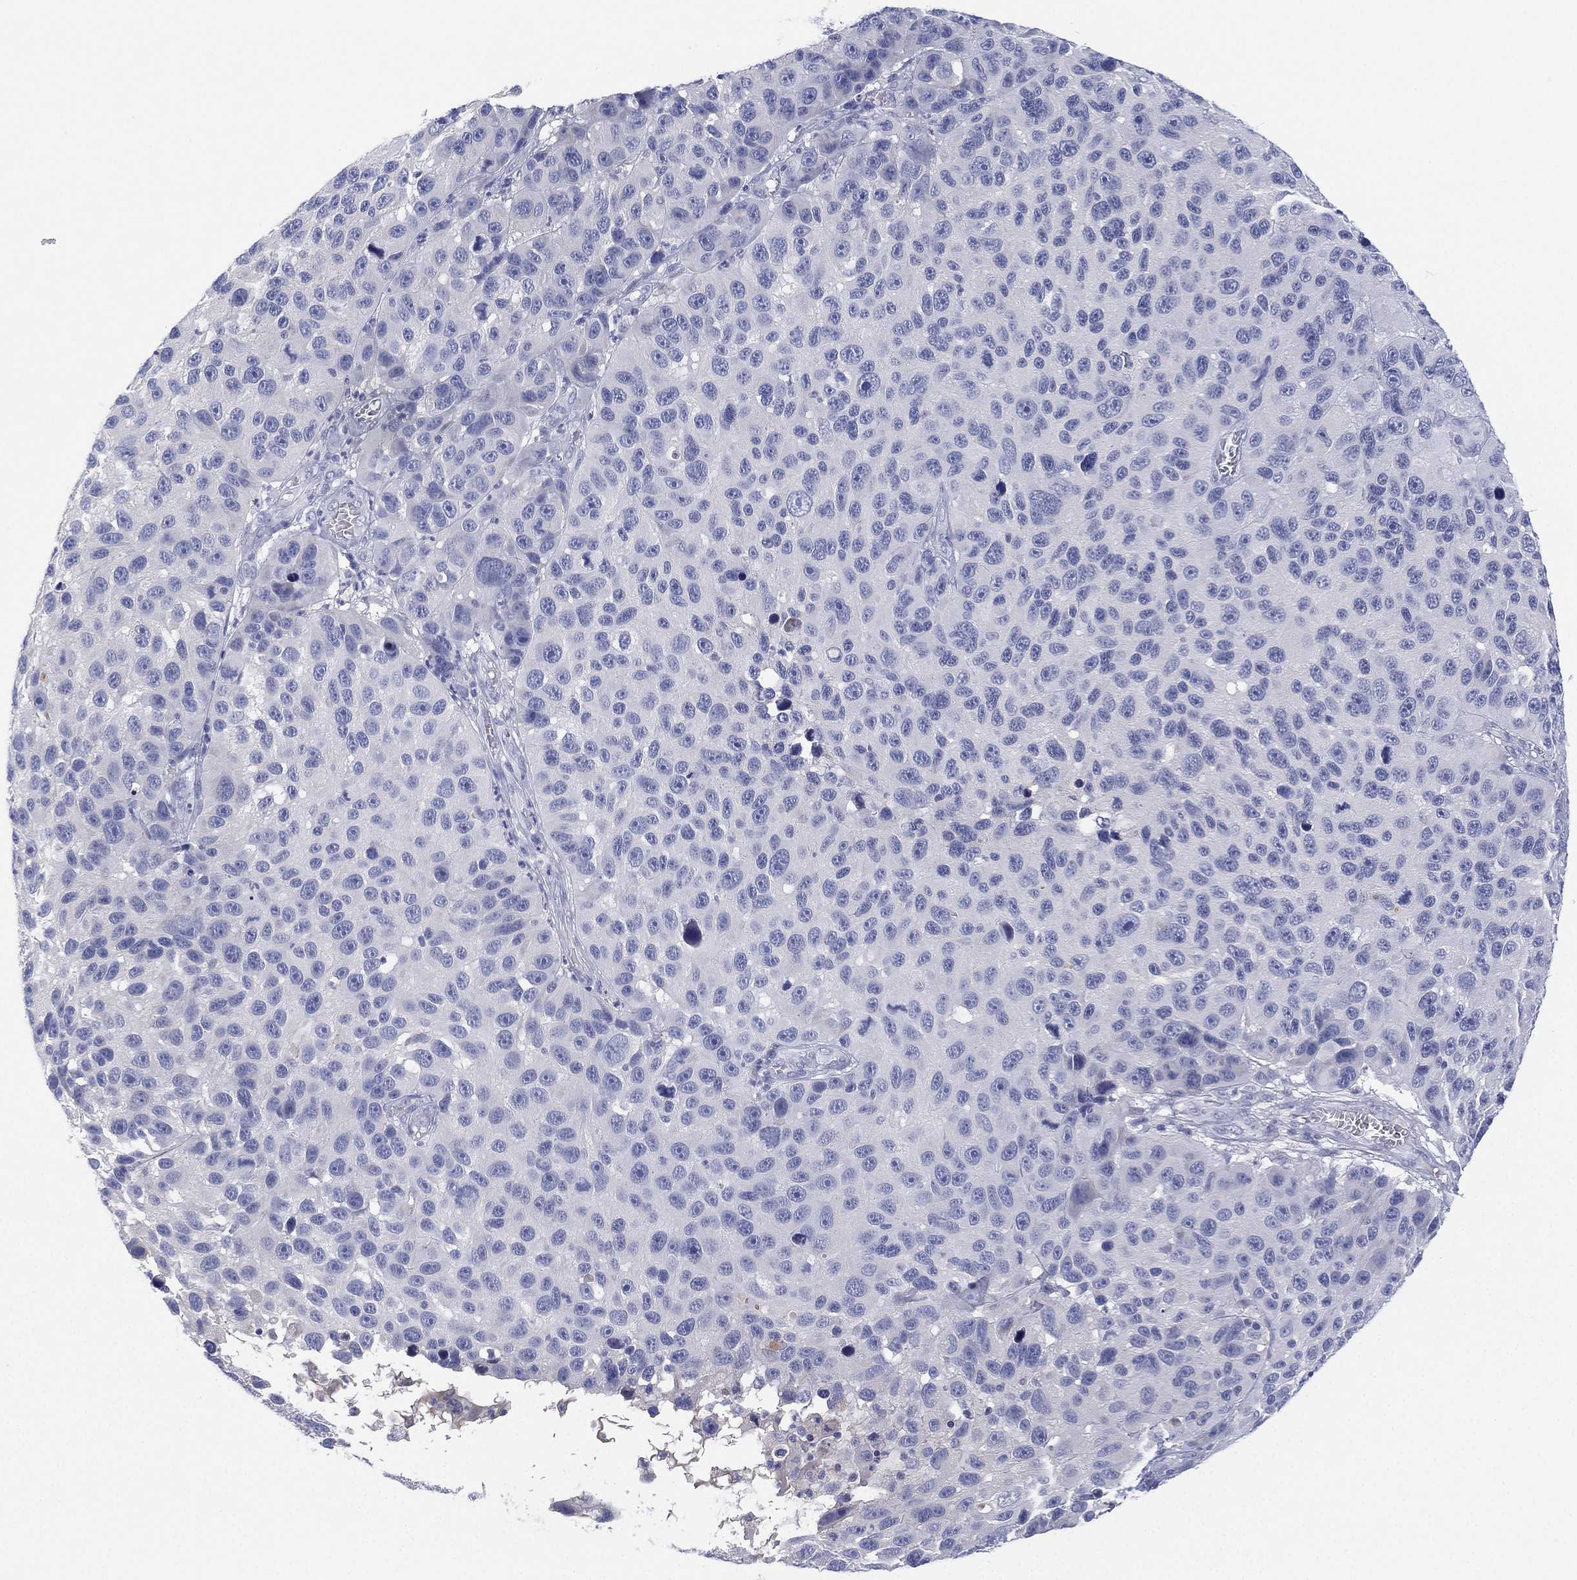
{"staining": {"intensity": "negative", "quantity": "none", "location": "none"}, "tissue": "melanoma", "cell_type": "Tumor cells", "image_type": "cancer", "snomed": [{"axis": "morphology", "description": "Malignant melanoma, NOS"}, {"axis": "topography", "description": "Skin"}], "caption": "Malignant melanoma stained for a protein using immunohistochemistry (IHC) reveals no staining tumor cells.", "gene": "CYP2D6", "patient": {"sex": "male", "age": 53}}